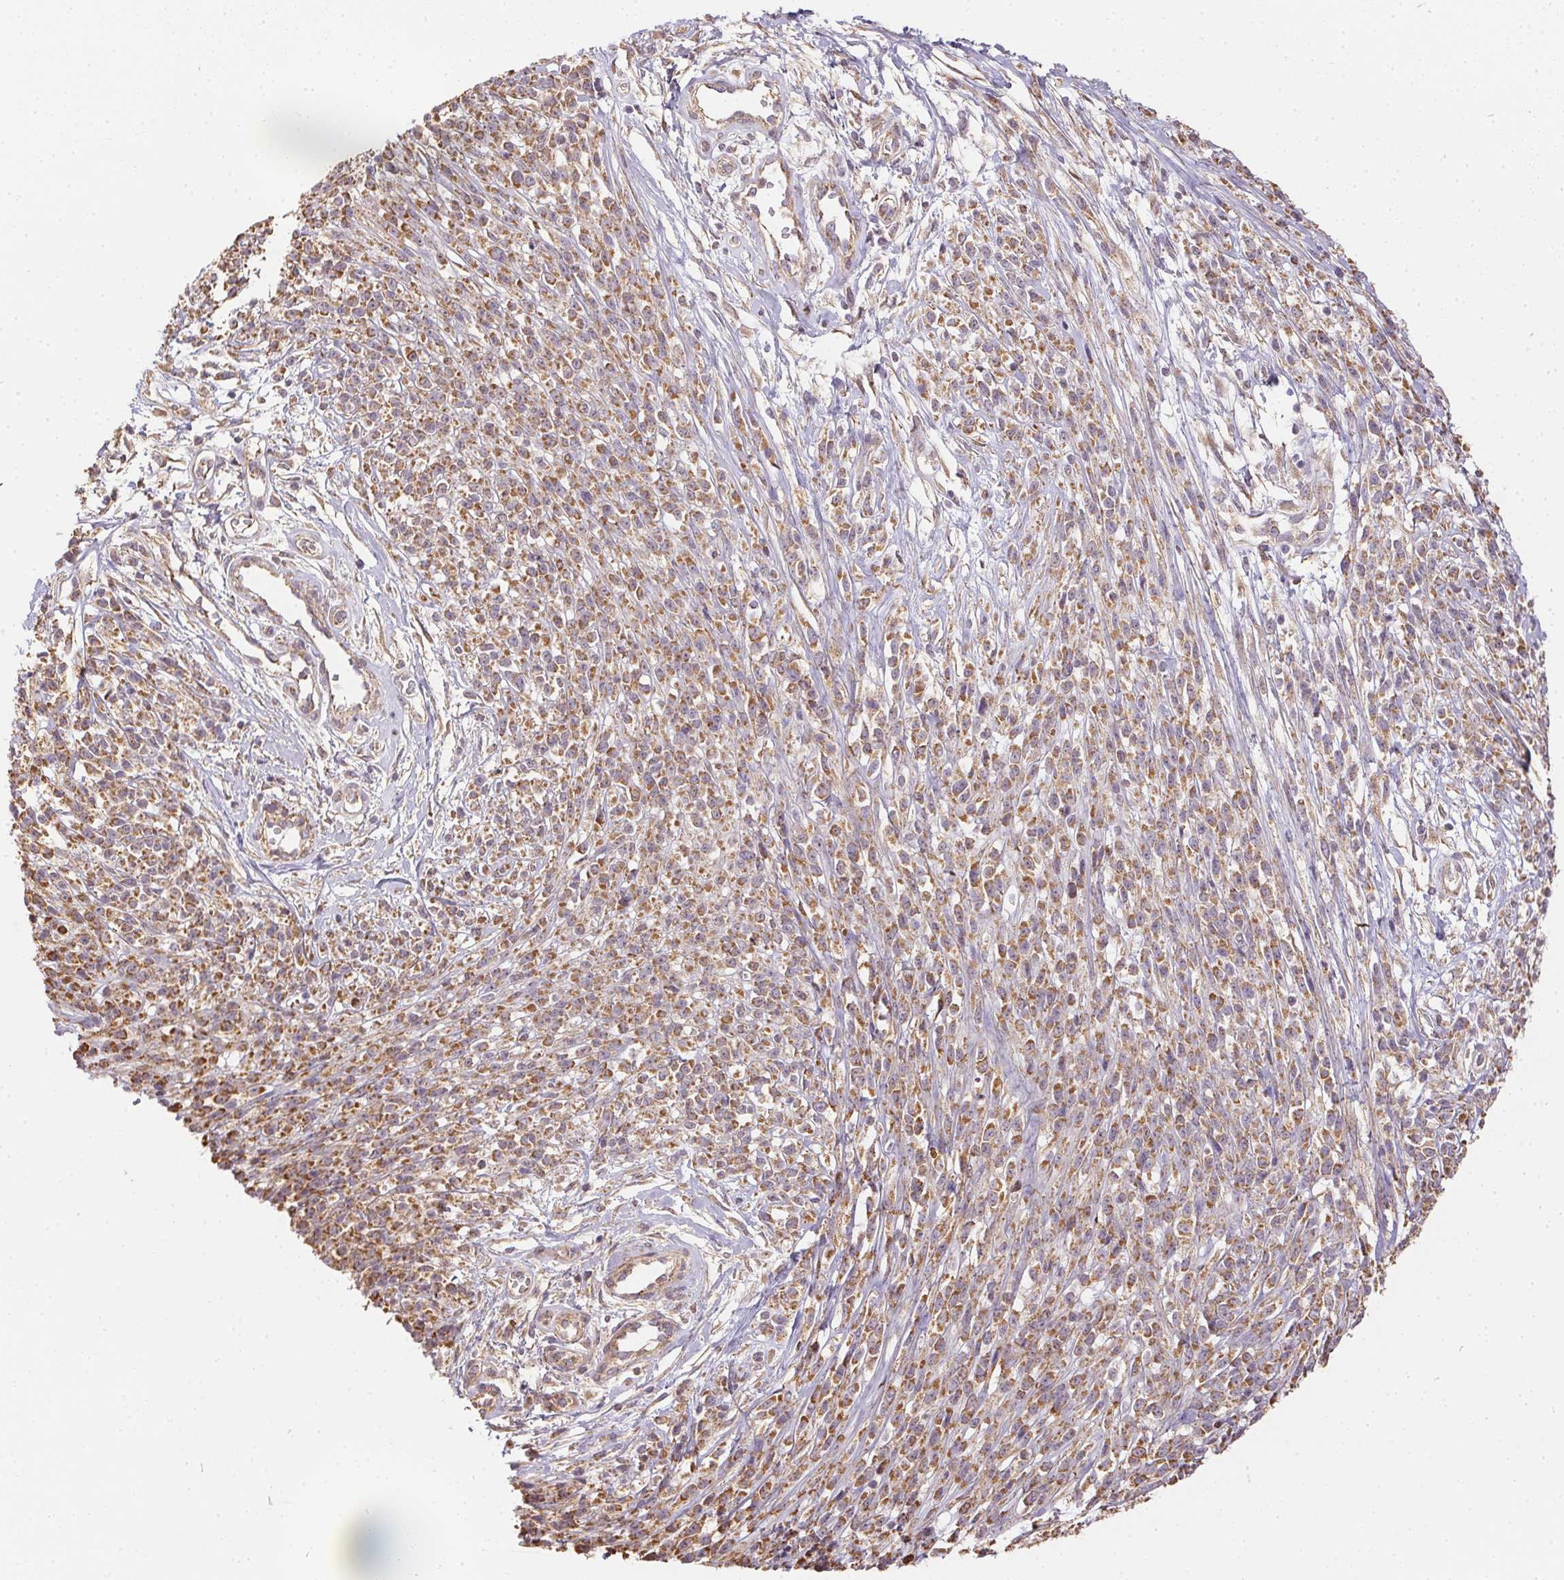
{"staining": {"intensity": "moderate", "quantity": "25%-75%", "location": "cytoplasmic/membranous"}, "tissue": "melanoma", "cell_type": "Tumor cells", "image_type": "cancer", "snomed": [{"axis": "morphology", "description": "Malignant melanoma, NOS"}, {"axis": "topography", "description": "Skin"}, {"axis": "topography", "description": "Skin of trunk"}], "caption": "The histopathology image shows immunohistochemical staining of malignant melanoma. There is moderate cytoplasmic/membranous staining is present in about 25%-75% of tumor cells.", "gene": "REV3L", "patient": {"sex": "male", "age": 74}}